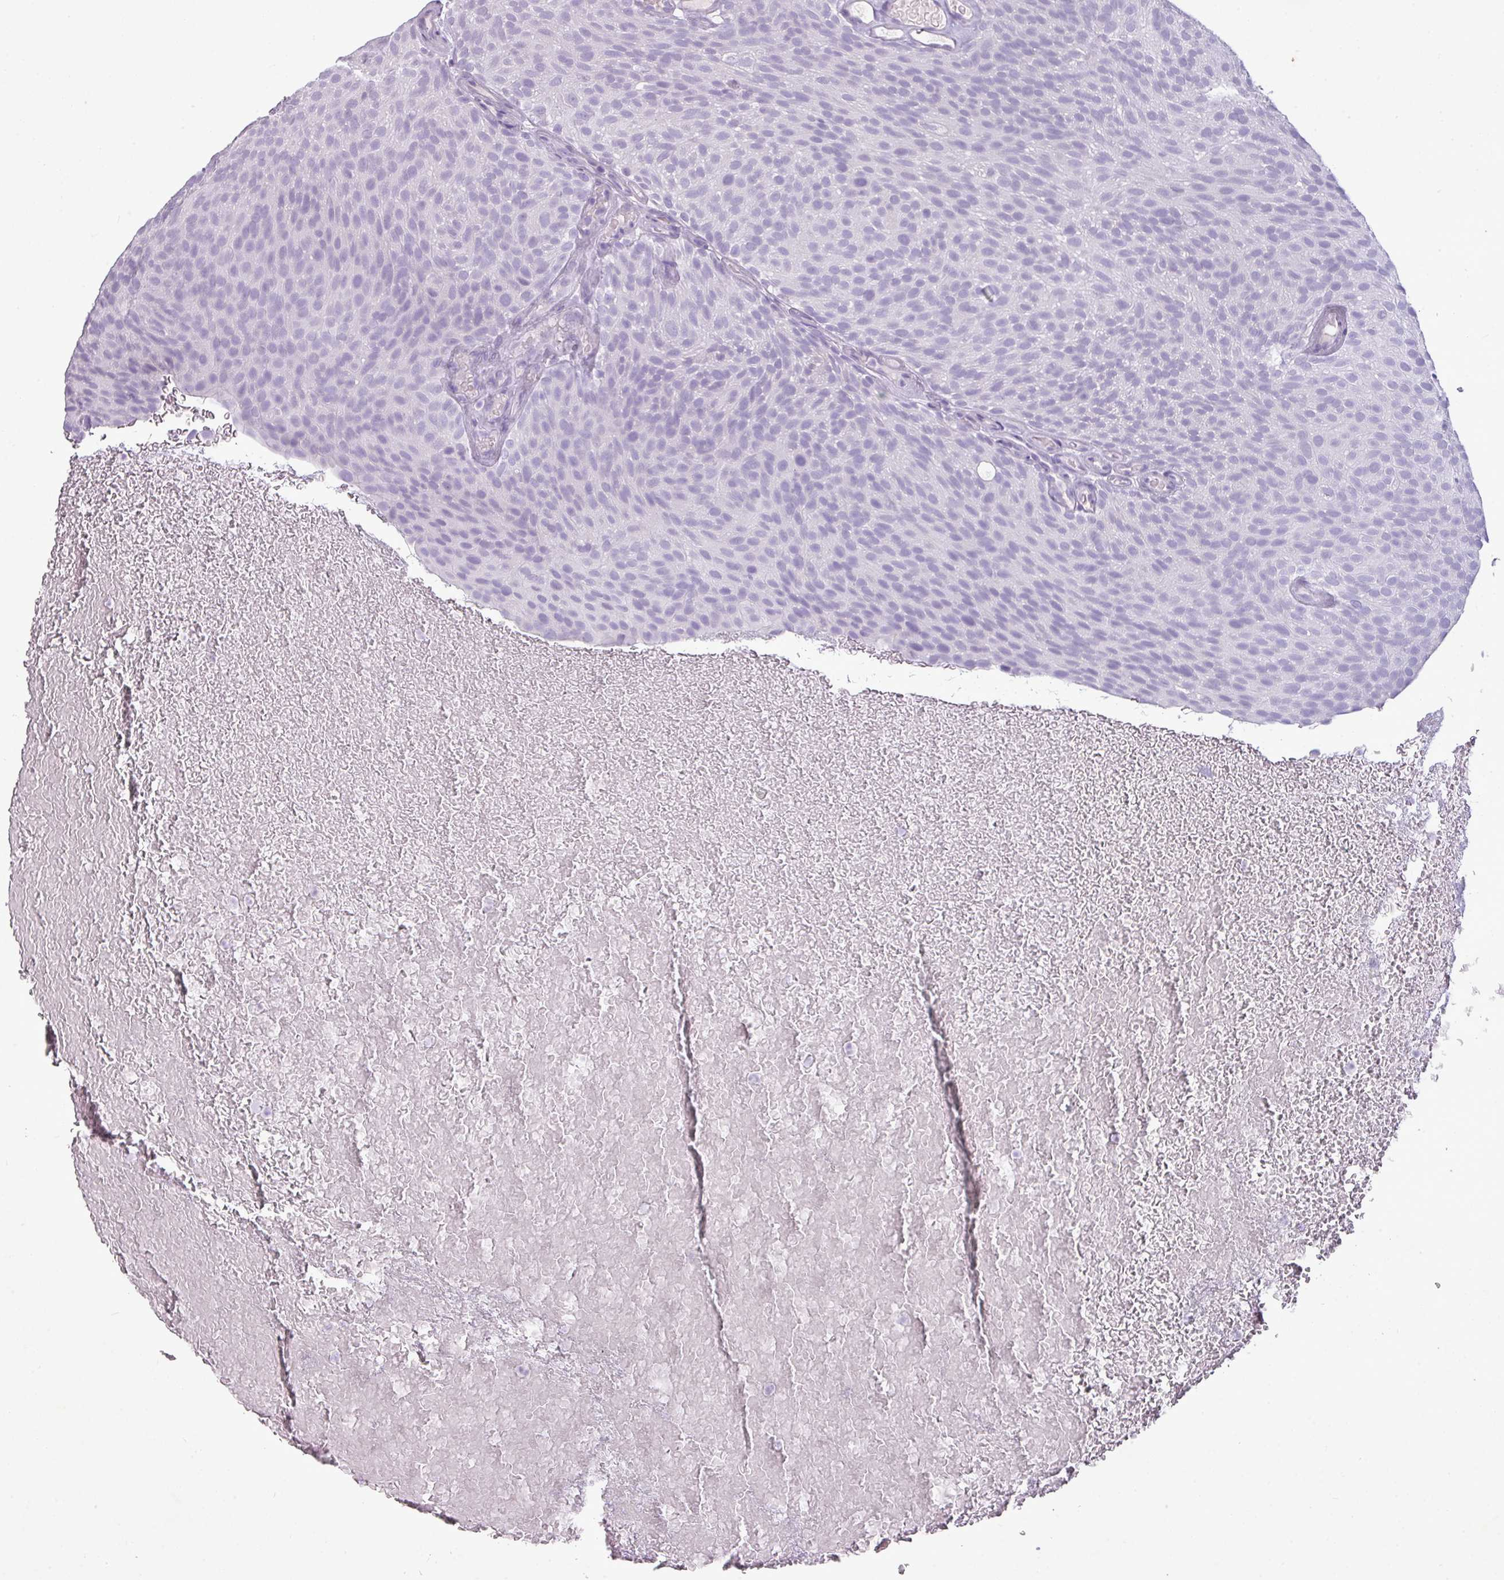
{"staining": {"intensity": "negative", "quantity": "none", "location": "none"}, "tissue": "urothelial cancer", "cell_type": "Tumor cells", "image_type": "cancer", "snomed": [{"axis": "morphology", "description": "Urothelial carcinoma, Low grade"}, {"axis": "topography", "description": "Urinary bladder"}], "caption": "DAB immunohistochemical staining of urothelial carcinoma (low-grade) shows no significant expression in tumor cells. Nuclei are stained in blue.", "gene": "TMEM91", "patient": {"sex": "male", "age": 78}}